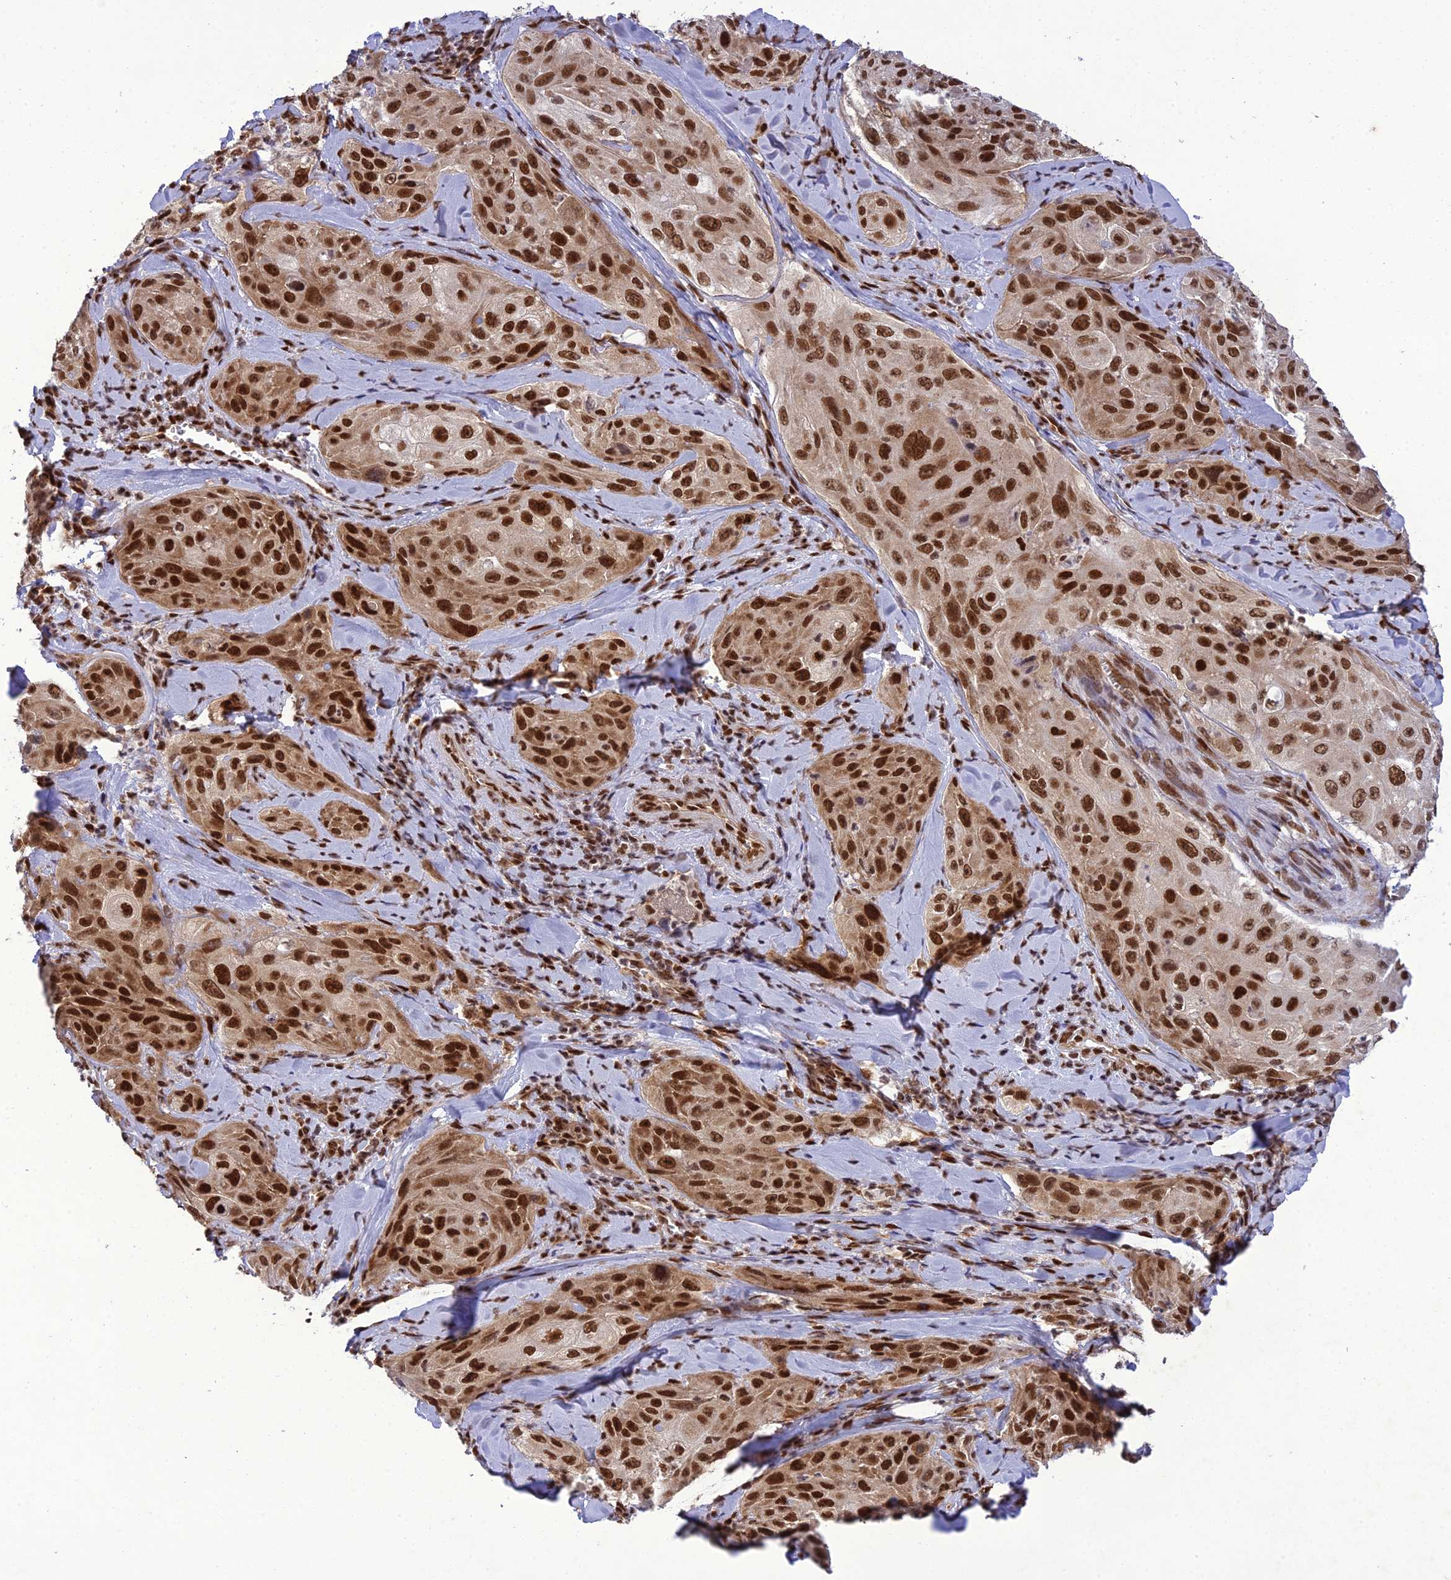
{"staining": {"intensity": "strong", "quantity": ">75%", "location": "nuclear"}, "tissue": "cervical cancer", "cell_type": "Tumor cells", "image_type": "cancer", "snomed": [{"axis": "morphology", "description": "Squamous cell carcinoma, NOS"}, {"axis": "topography", "description": "Cervix"}], "caption": "IHC (DAB) staining of squamous cell carcinoma (cervical) exhibits strong nuclear protein positivity in approximately >75% of tumor cells.", "gene": "DDX1", "patient": {"sex": "female", "age": 42}}